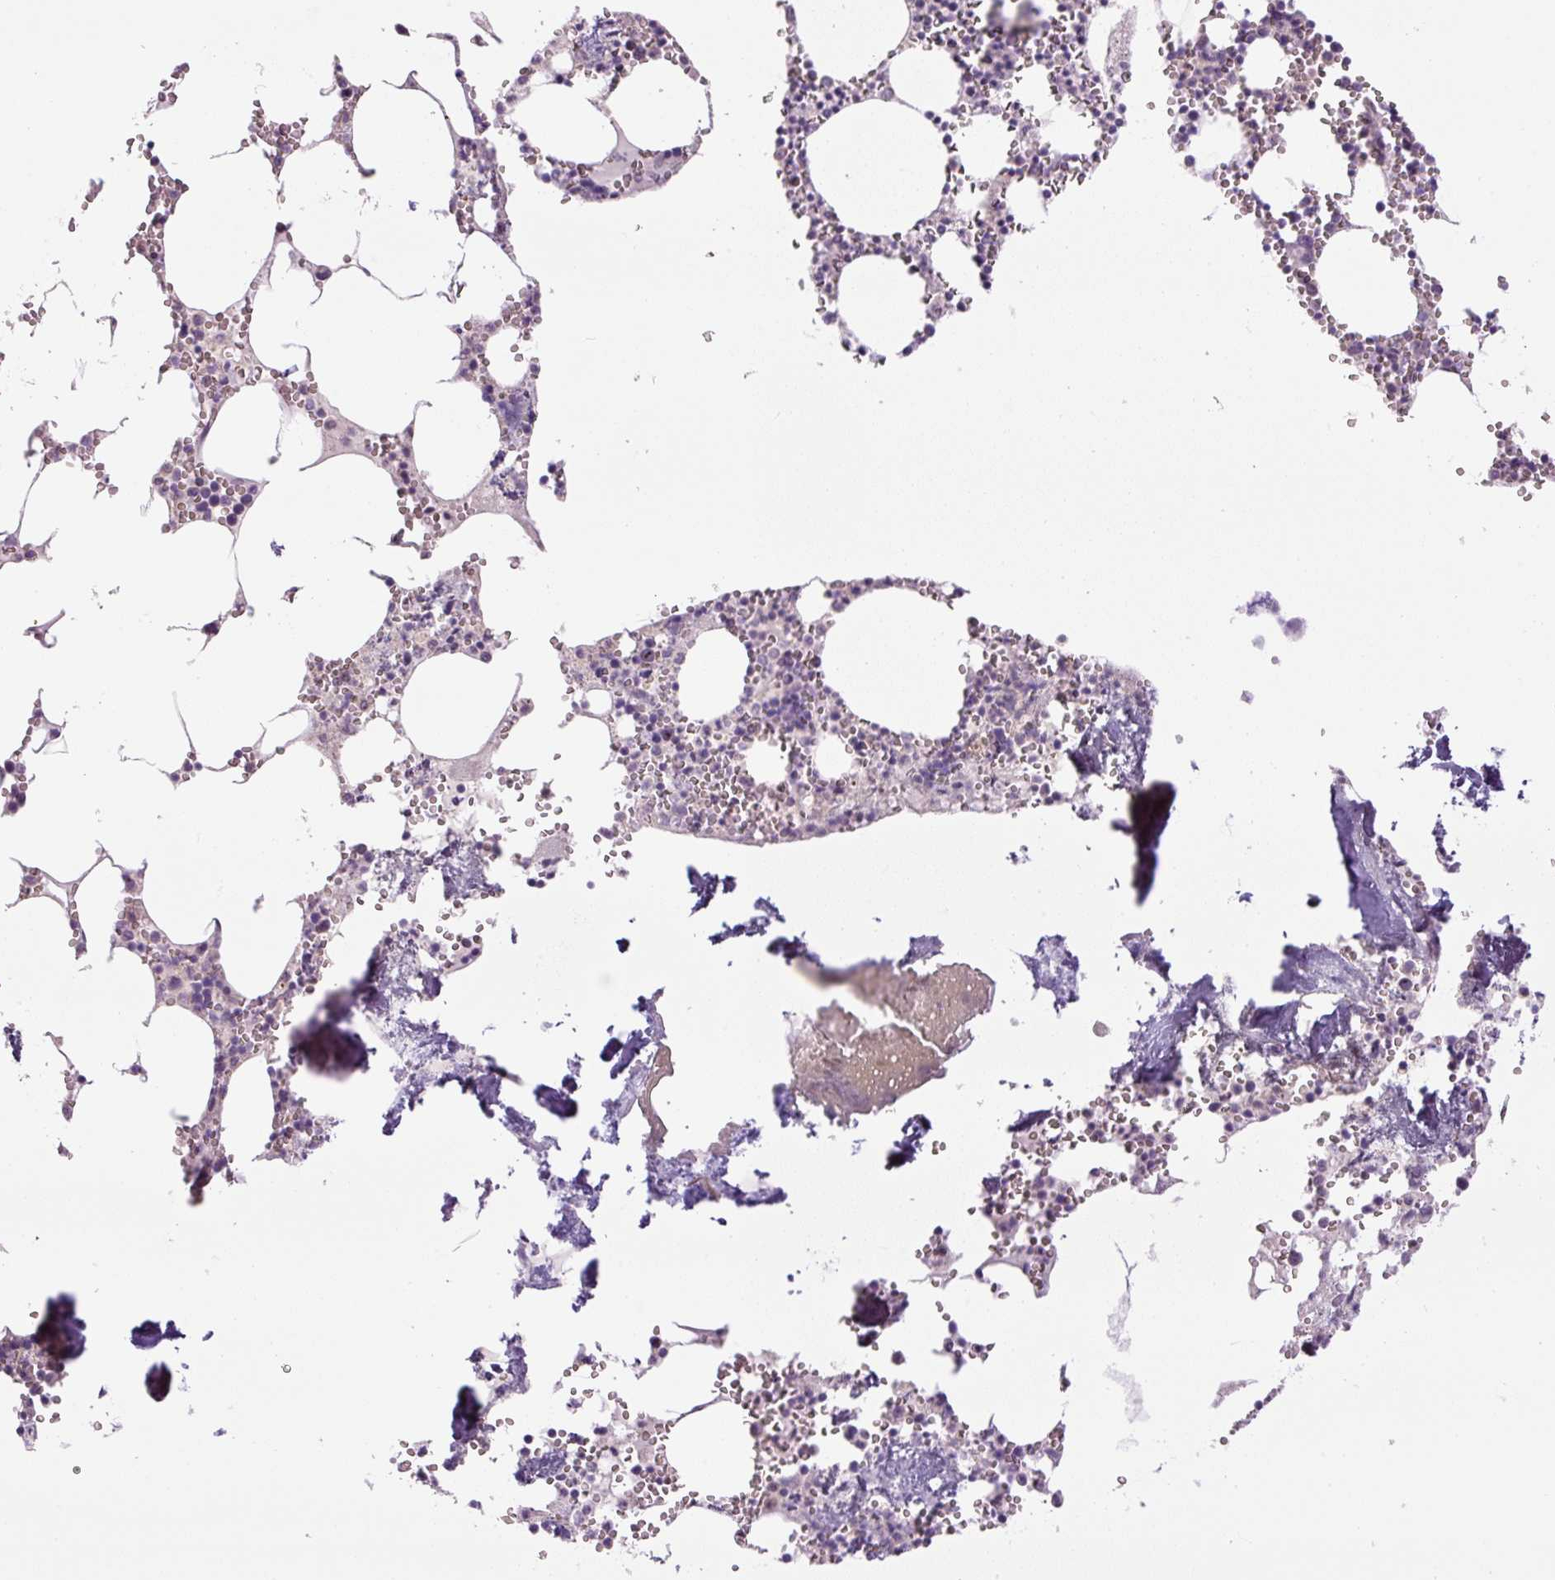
{"staining": {"intensity": "negative", "quantity": "none", "location": "none"}, "tissue": "bone marrow", "cell_type": "Hematopoietic cells", "image_type": "normal", "snomed": [{"axis": "morphology", "description": "Normal tissue, NOS"}, {"axis": "topography", "description": "Bone marrow"}], "caption": "A high-resolution photomicrograph shows immunohistochemistry staining of benign bone marrow, which exhibits no significant positivity in hematopoietic cells. Nuclei are stained in blue.", "gene": "TMEM151B", "patient": {"sex": "male", "age": 54}}